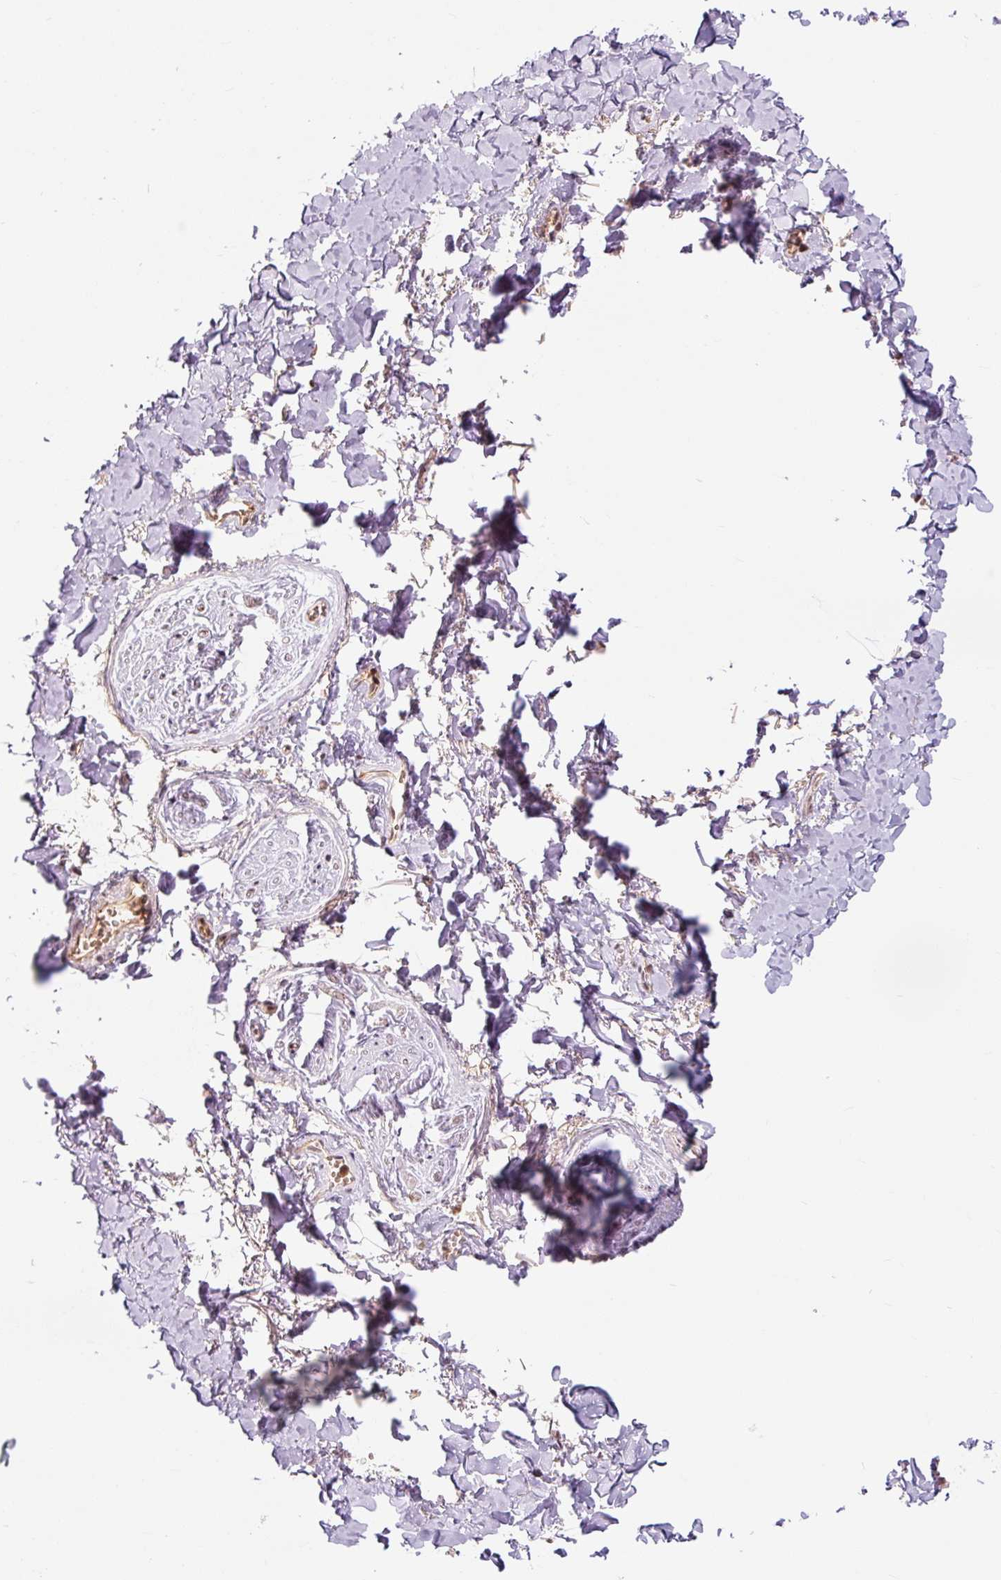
{"staining": {"intensity": "negative", "quantity": "none", "location": "none"}, "tissue": "adipose tissue", "cell_type": "Adipocytes", "image_type": "normal", "snomed": [{"axis": "morphology", "description": "Normal tissue, NOS"}, {"axis": "topography", "description": "Vulva"}, {"axis": "topography", "description": "Vagina"}, {"axis": "topography", "description": "Peripheral nerve tissue"}], "caption": "An immunohistochemistry (IHC) micrograph of normal adipose tissue is shown. There is no staining in adipocytes of adipose tissue. (DAB (3,3'-diaminobenzidine) immunohistochemistry with hematoxylin counter stain).", "gene": "CSTF1", "patient": {"sex": "female", "age": 66}}